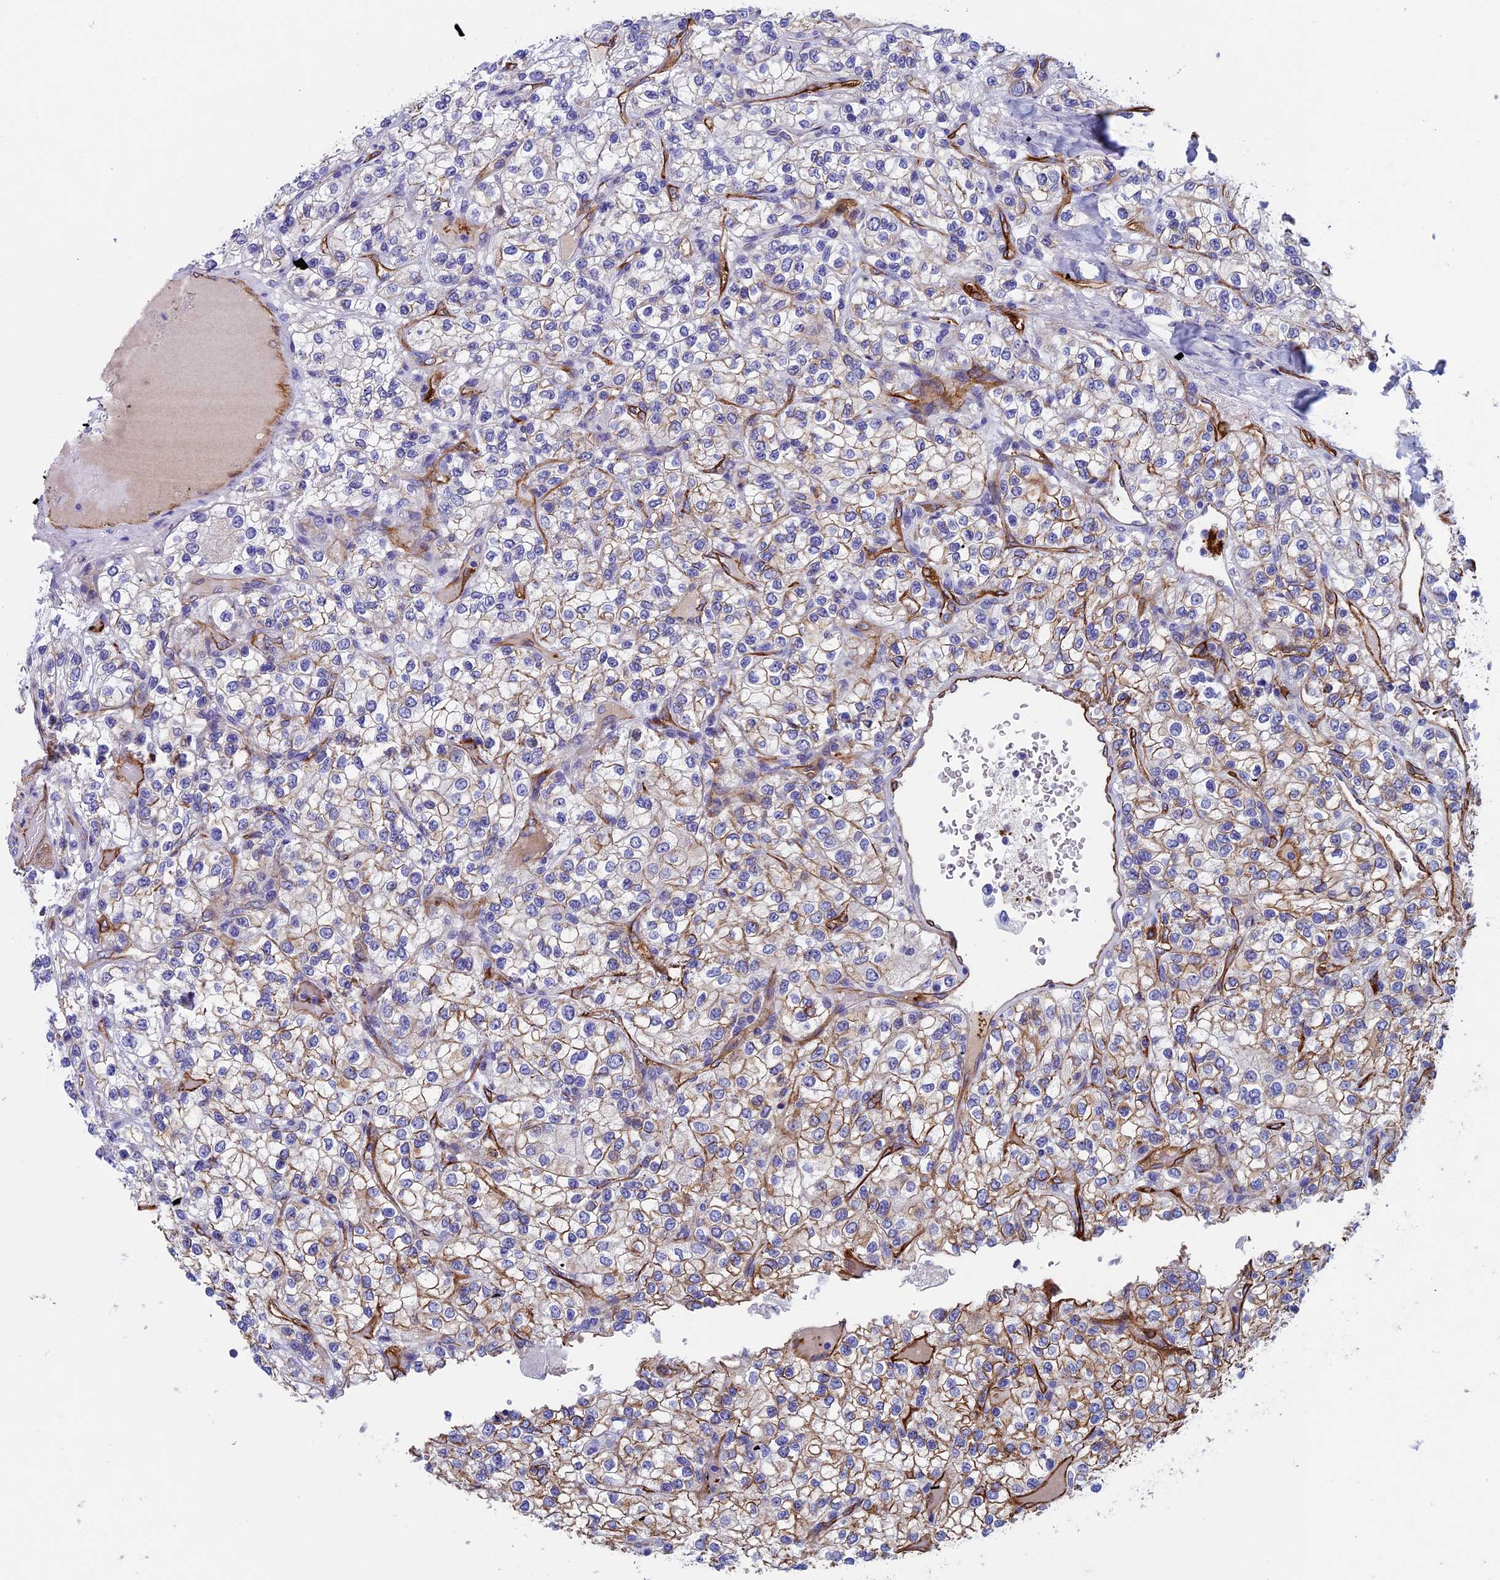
{"staining": {"intensity": "weak", "quantity": "25%-75%", "location": "cytoplasmic/membranous"}, "tissue": "renal cancer", "cell_type": "Tumor cells", "image_type": "cancer", "snomed": [{"axis": "morphology", "description": "Adenocarcinoma, NOS"}, {"axis": "topography", "description": "Kidney"}], "caption": "Human renal cancer stained with a brown dye demonstrates weak cytoplasmic/membranous positive positivity in approximately 25%-75% of tumor cells.", "gene": "INSYN1", "patient": {"sex": "male", "age": 80}}